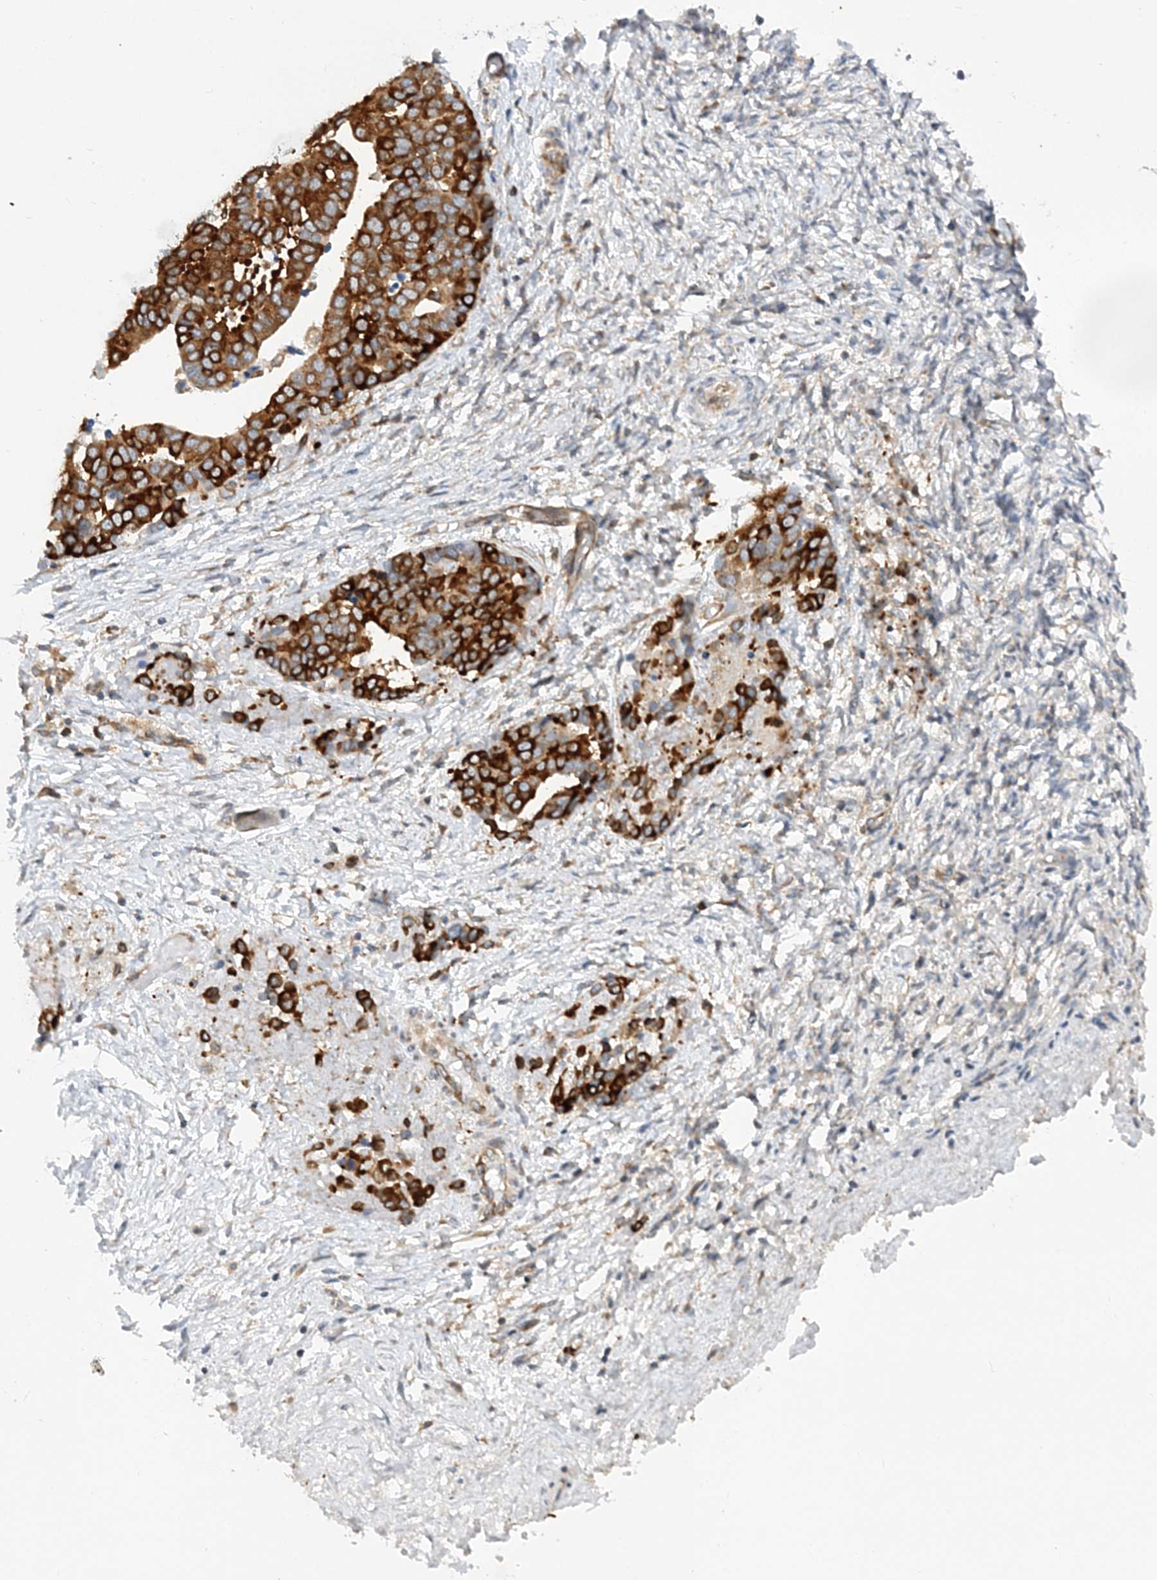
{"staining": {"intensity": "strong", "quantity": ">75%", "location": "cytoplasmic/membranous"}, "tissue": "ovarian cancer", "cell_type": "Tumor cells", "image_type": "cancer", "snomed": [{"axis": "morphology", "description": "Cystadenocarcinoma, serous, NOS"}, {"axis": "topography", "description": "Ovary"}], "caption": "Immunohistochemical staining of ovarian serous cystadenocarcinoma shows high levels of strong cytoplasmic/membranous staining in about >75% of tumor cells. The staining is performed using DAB (3,3'-diaminobenzidine) brown chromogen to label protein expression. The nuclei are counter-stained blue using hematoxylin.", "gene": "LARP4B", "patient": {"sex": "female", "age": 44}}